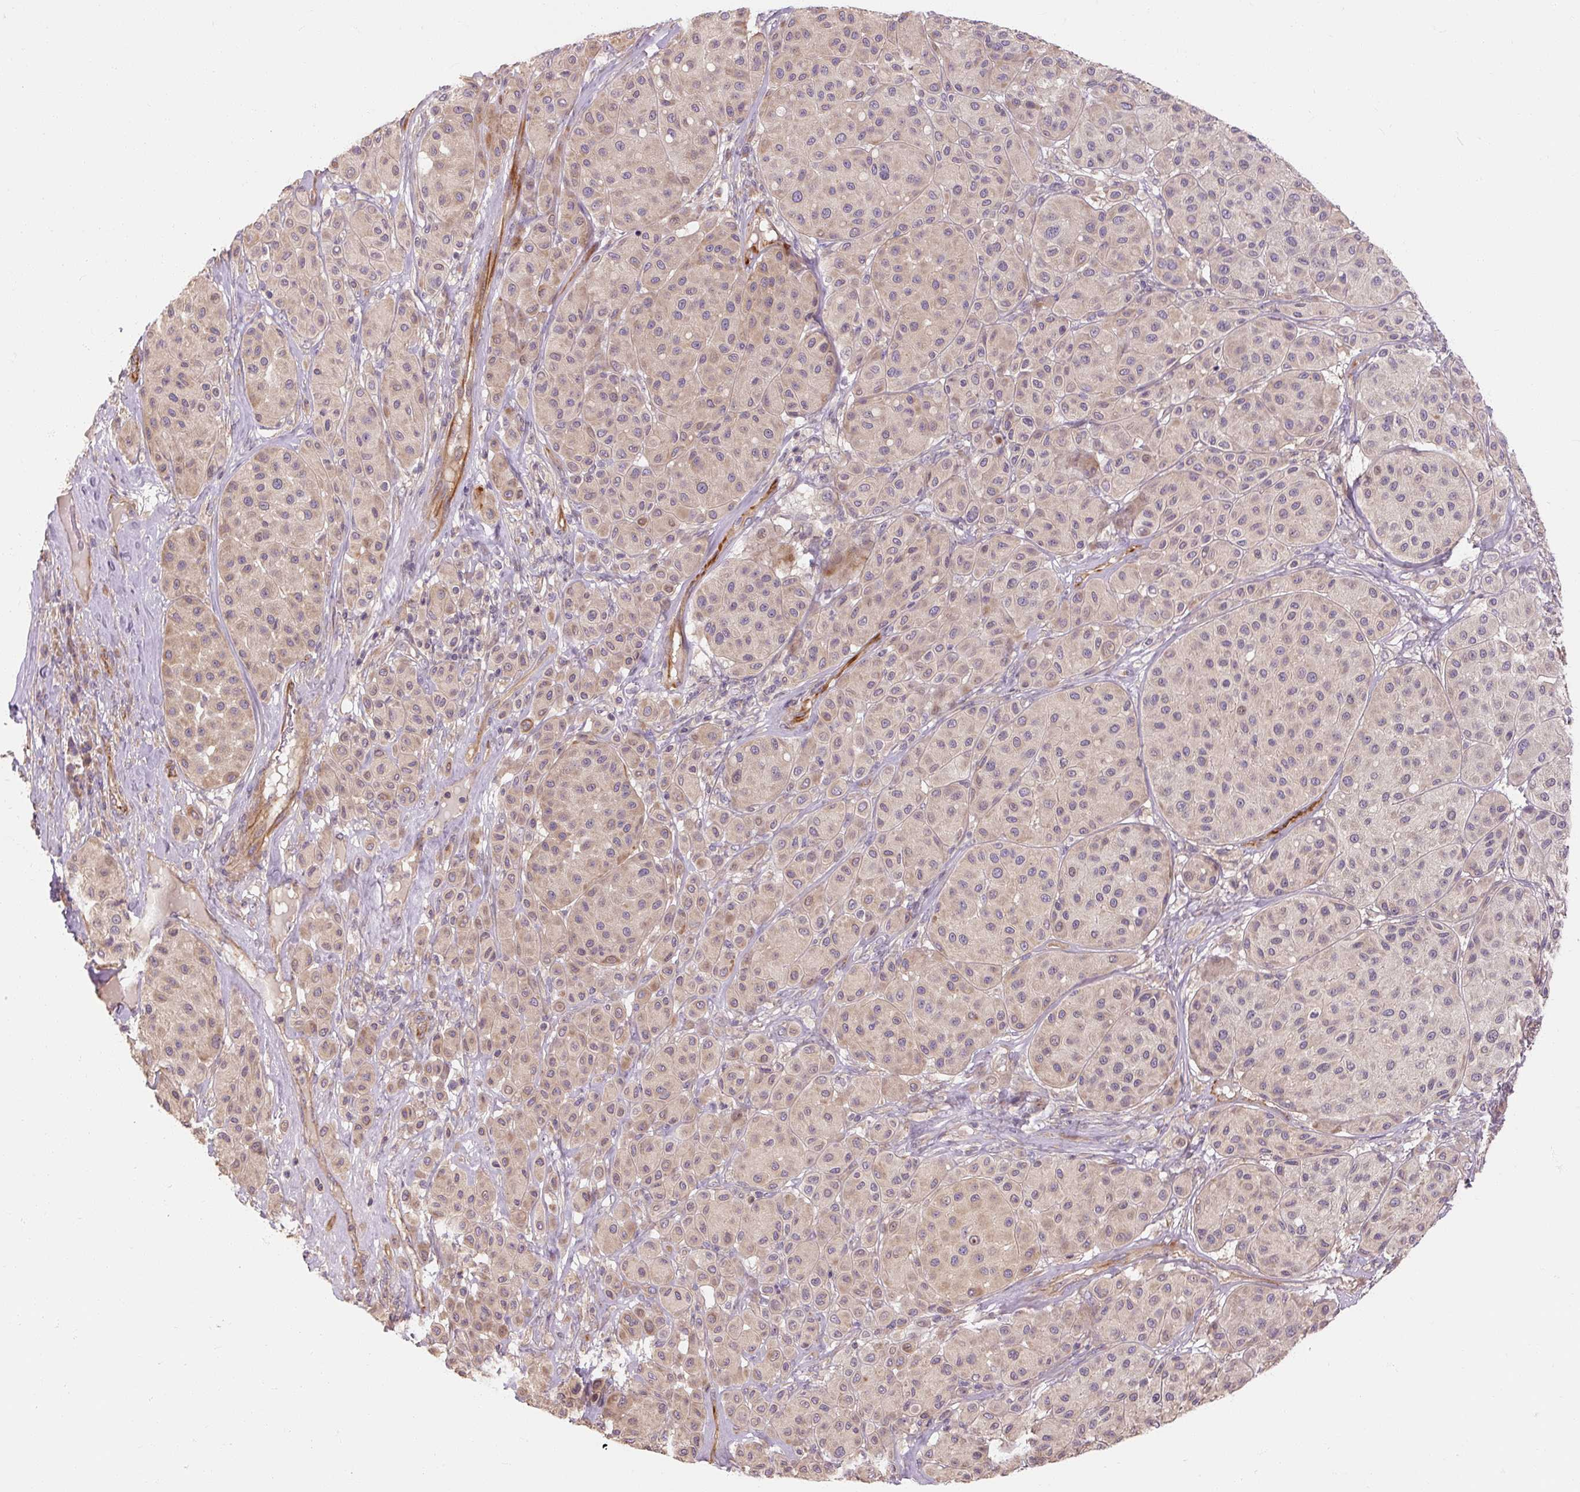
{"staining": {"intensity": "moderate", "quantity": "<25%", "location": "cytoplasmic/membranous"}, "tissue": "melanoma", "cell_type": "Tumor cells", "image_type": "cancer", "snomed": [{"axis": "morphology", "description": "Malignant melanoma, Metastatic site"}, {"axis": "topography", "description": "Smooth muscle"}], "caption": "A photomicrograph of human melanoma stained for a protein demonstrates moderate cytoplasmic/membranous brown staining in tumor cells.", "gene": "RB1CC1", "patient": {"sex": "male", "age": 41}}